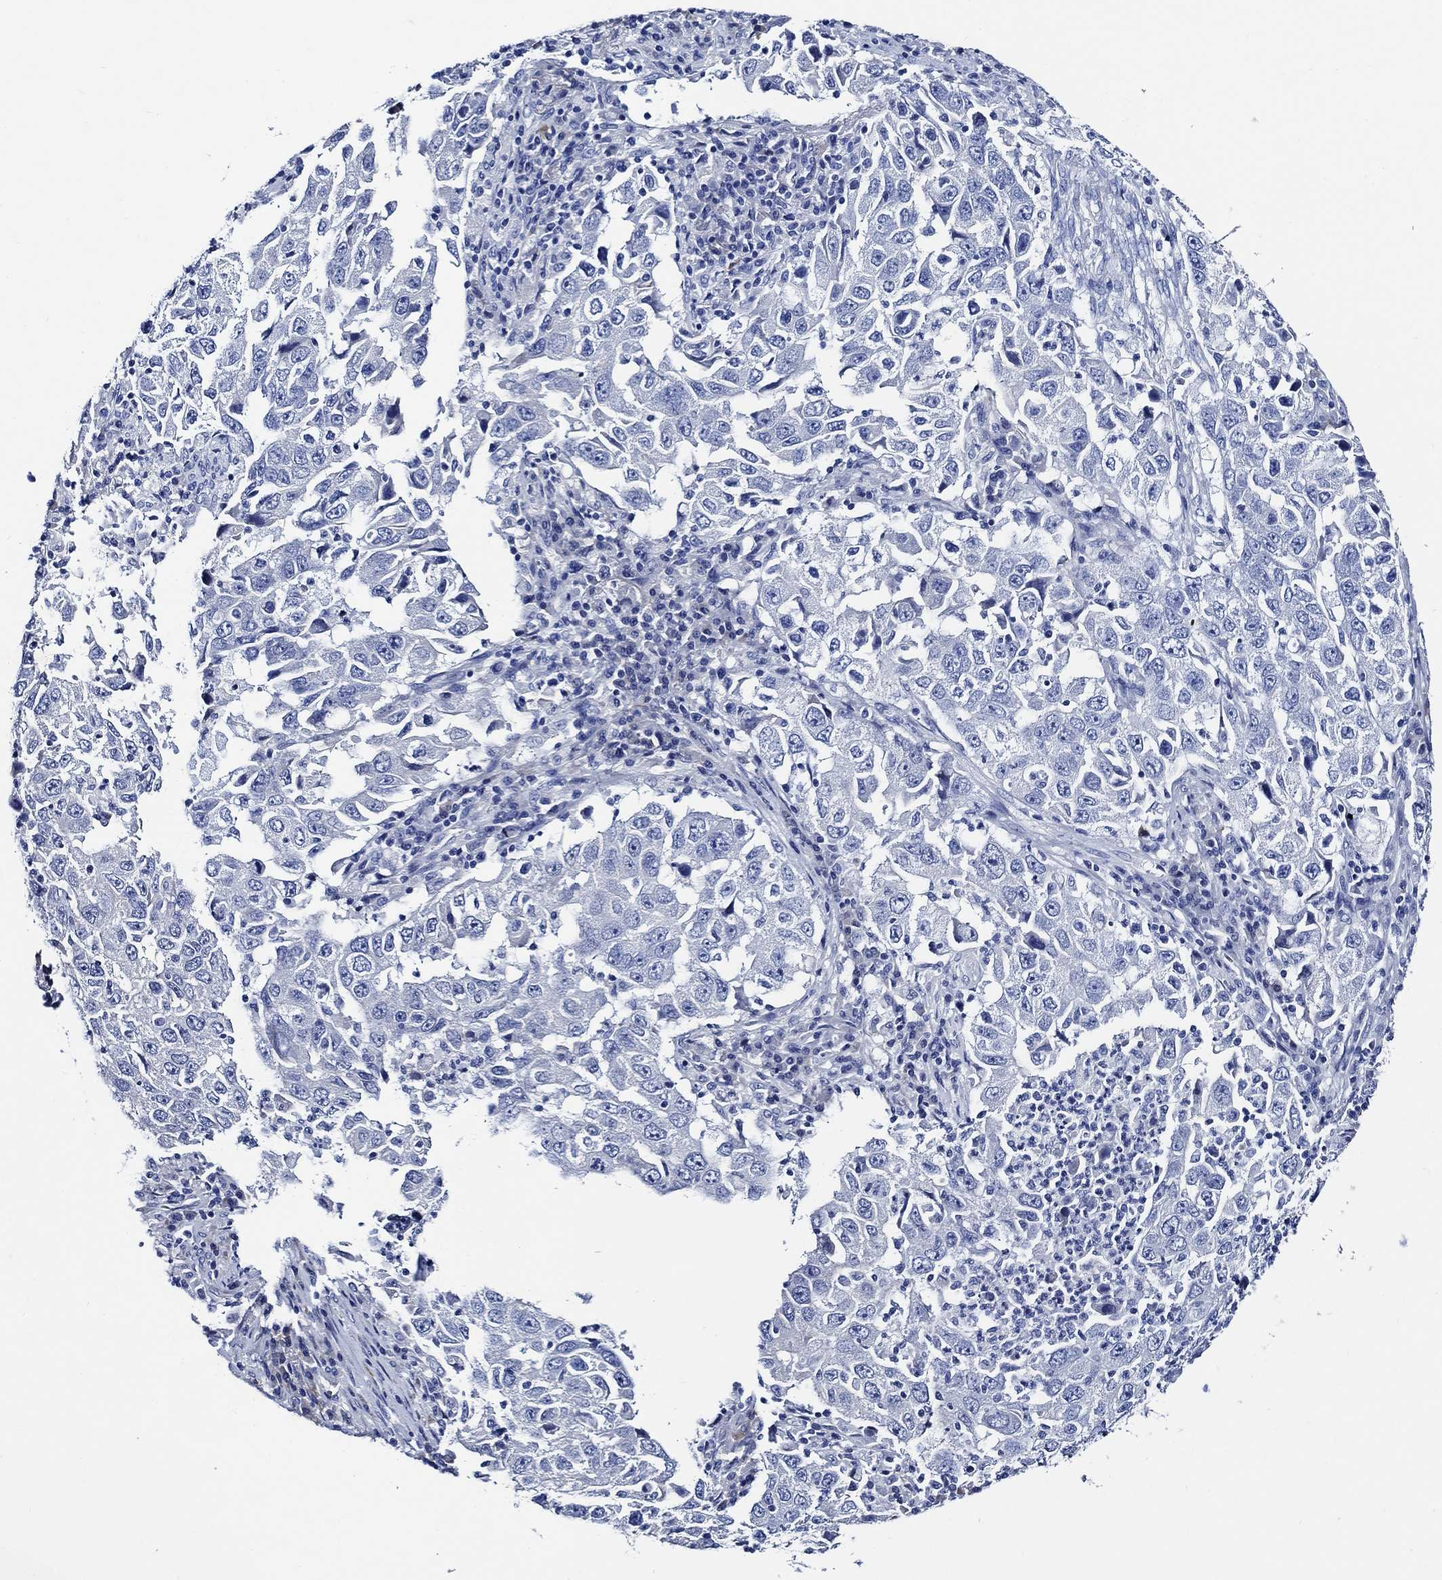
{"staining": {"intensity": "negative", "quantity": "none", "location": "none"}, "tissue": "lung cancer", "cell_type": "Tumor cells", "image_type": "cancer", "snomed": [{"axis": "morphology", "description": "Adenocarcinoma, NOS"}, {"axis": "topography", "description": "Lung"}], "caption": "High magnification brightfield microscopy of lung cancer stained with DAB (3,3'-diaminobenzidine) (brown) and counterstained with hematoxylin (blue): tumor cells show no significant positivity.", "gene": "WDR62", "patient": {"sex": "male", "age": 73}}